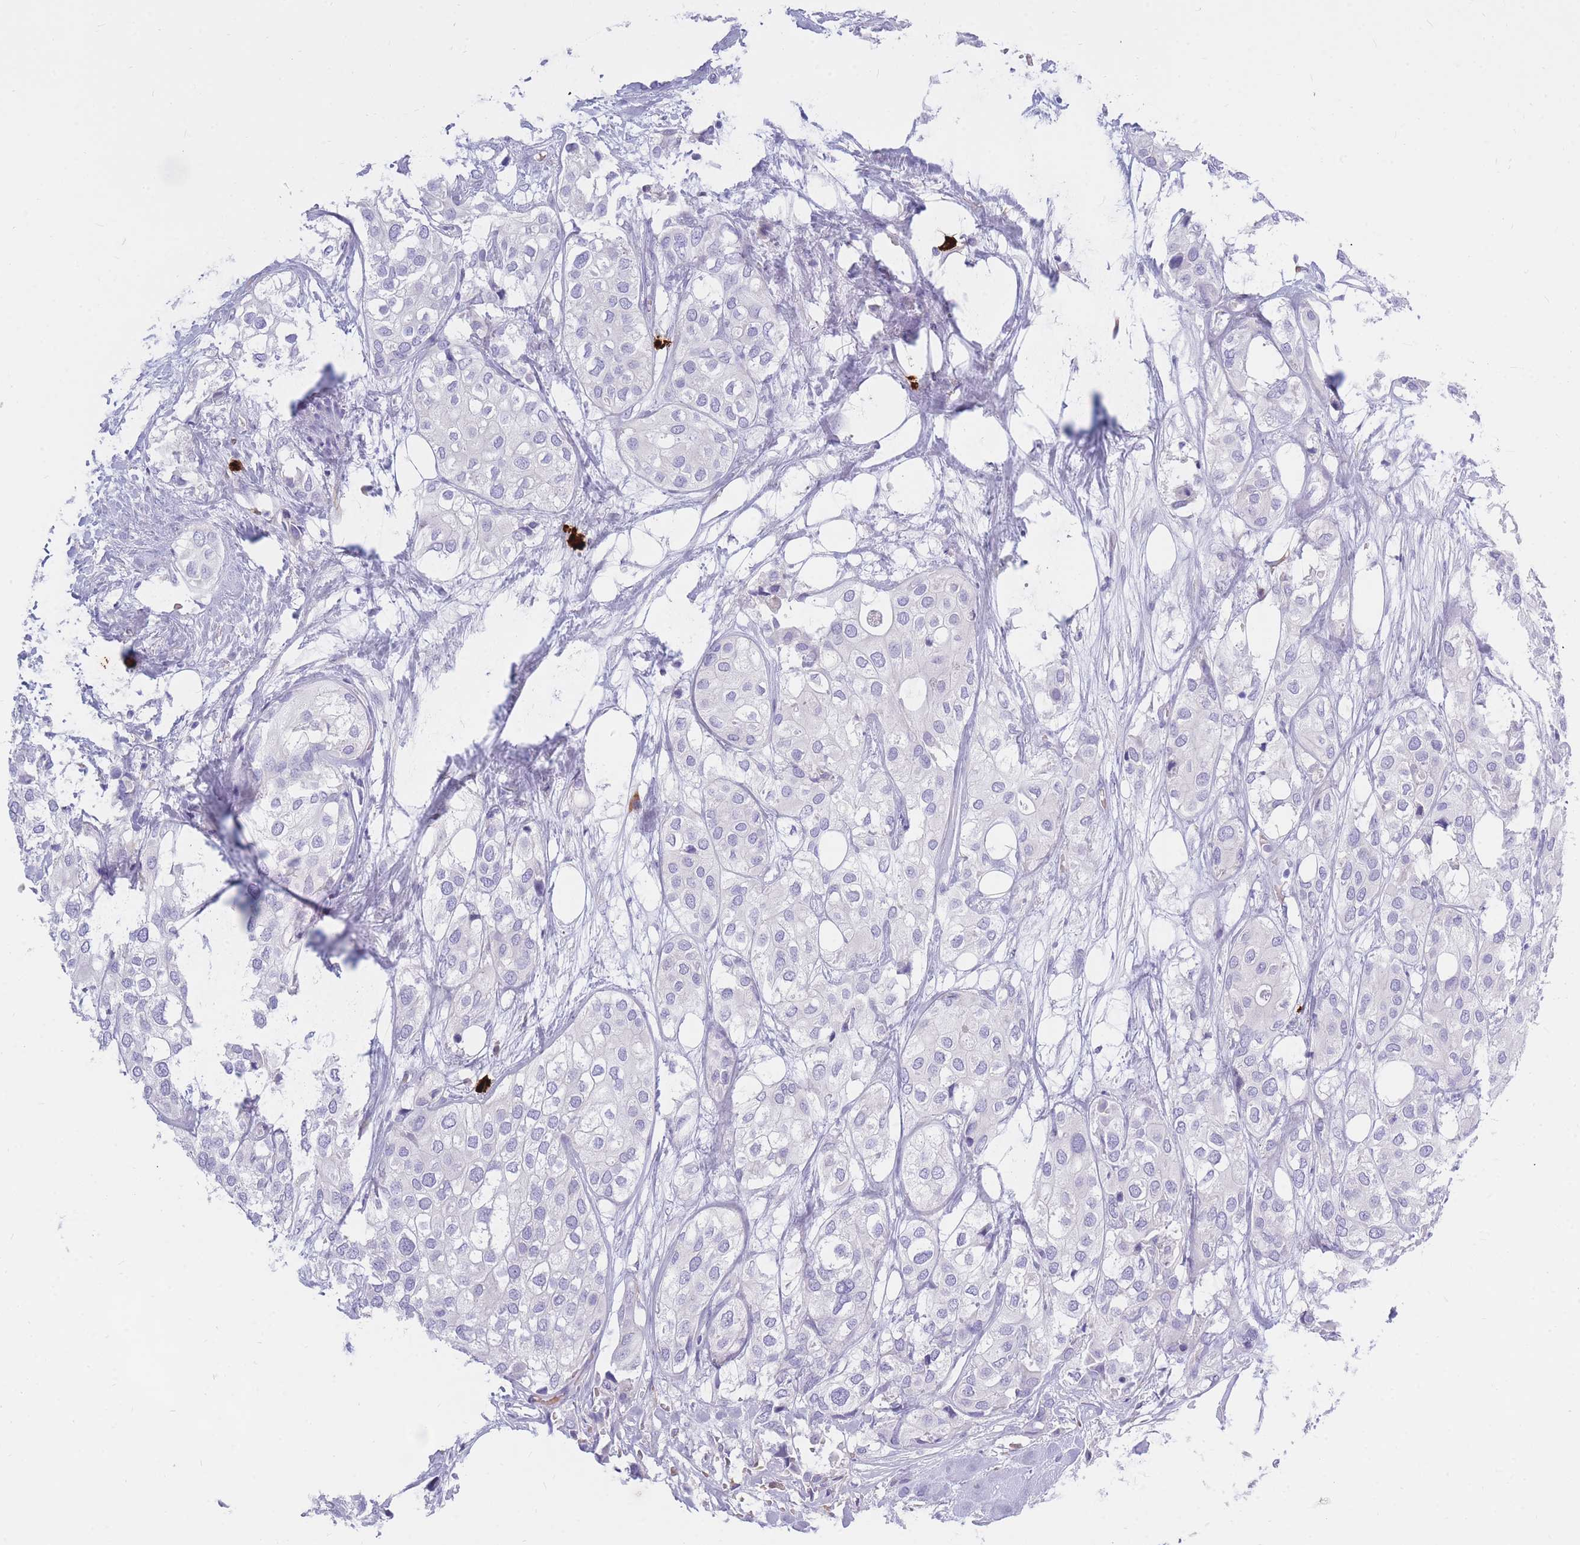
{"staining": {"intensity": "negative", "quantity": "none", "location": "none"}, "tissue": "urothelial cancer", "cell_type": "Tumor cells", "image_type": "cancer", "snomed": [{"axis": "morphology", "description": "Urothelial carcinoma, High grade"}, {"axis": "topography", "description": "Urinary bladder"}], "caption": "Immunohistochemical staining of human high-grade urothelial carcinoma shows no significant staining in tumor cells. (Stains: DAB (3,3'-diaminobenzidine) IHC with hematoxylin counter stain, Microscopy: brightfield microscopy at high magnification).", "gene": "TPSD1", "patient": {"sex": "male", "age": 64}}